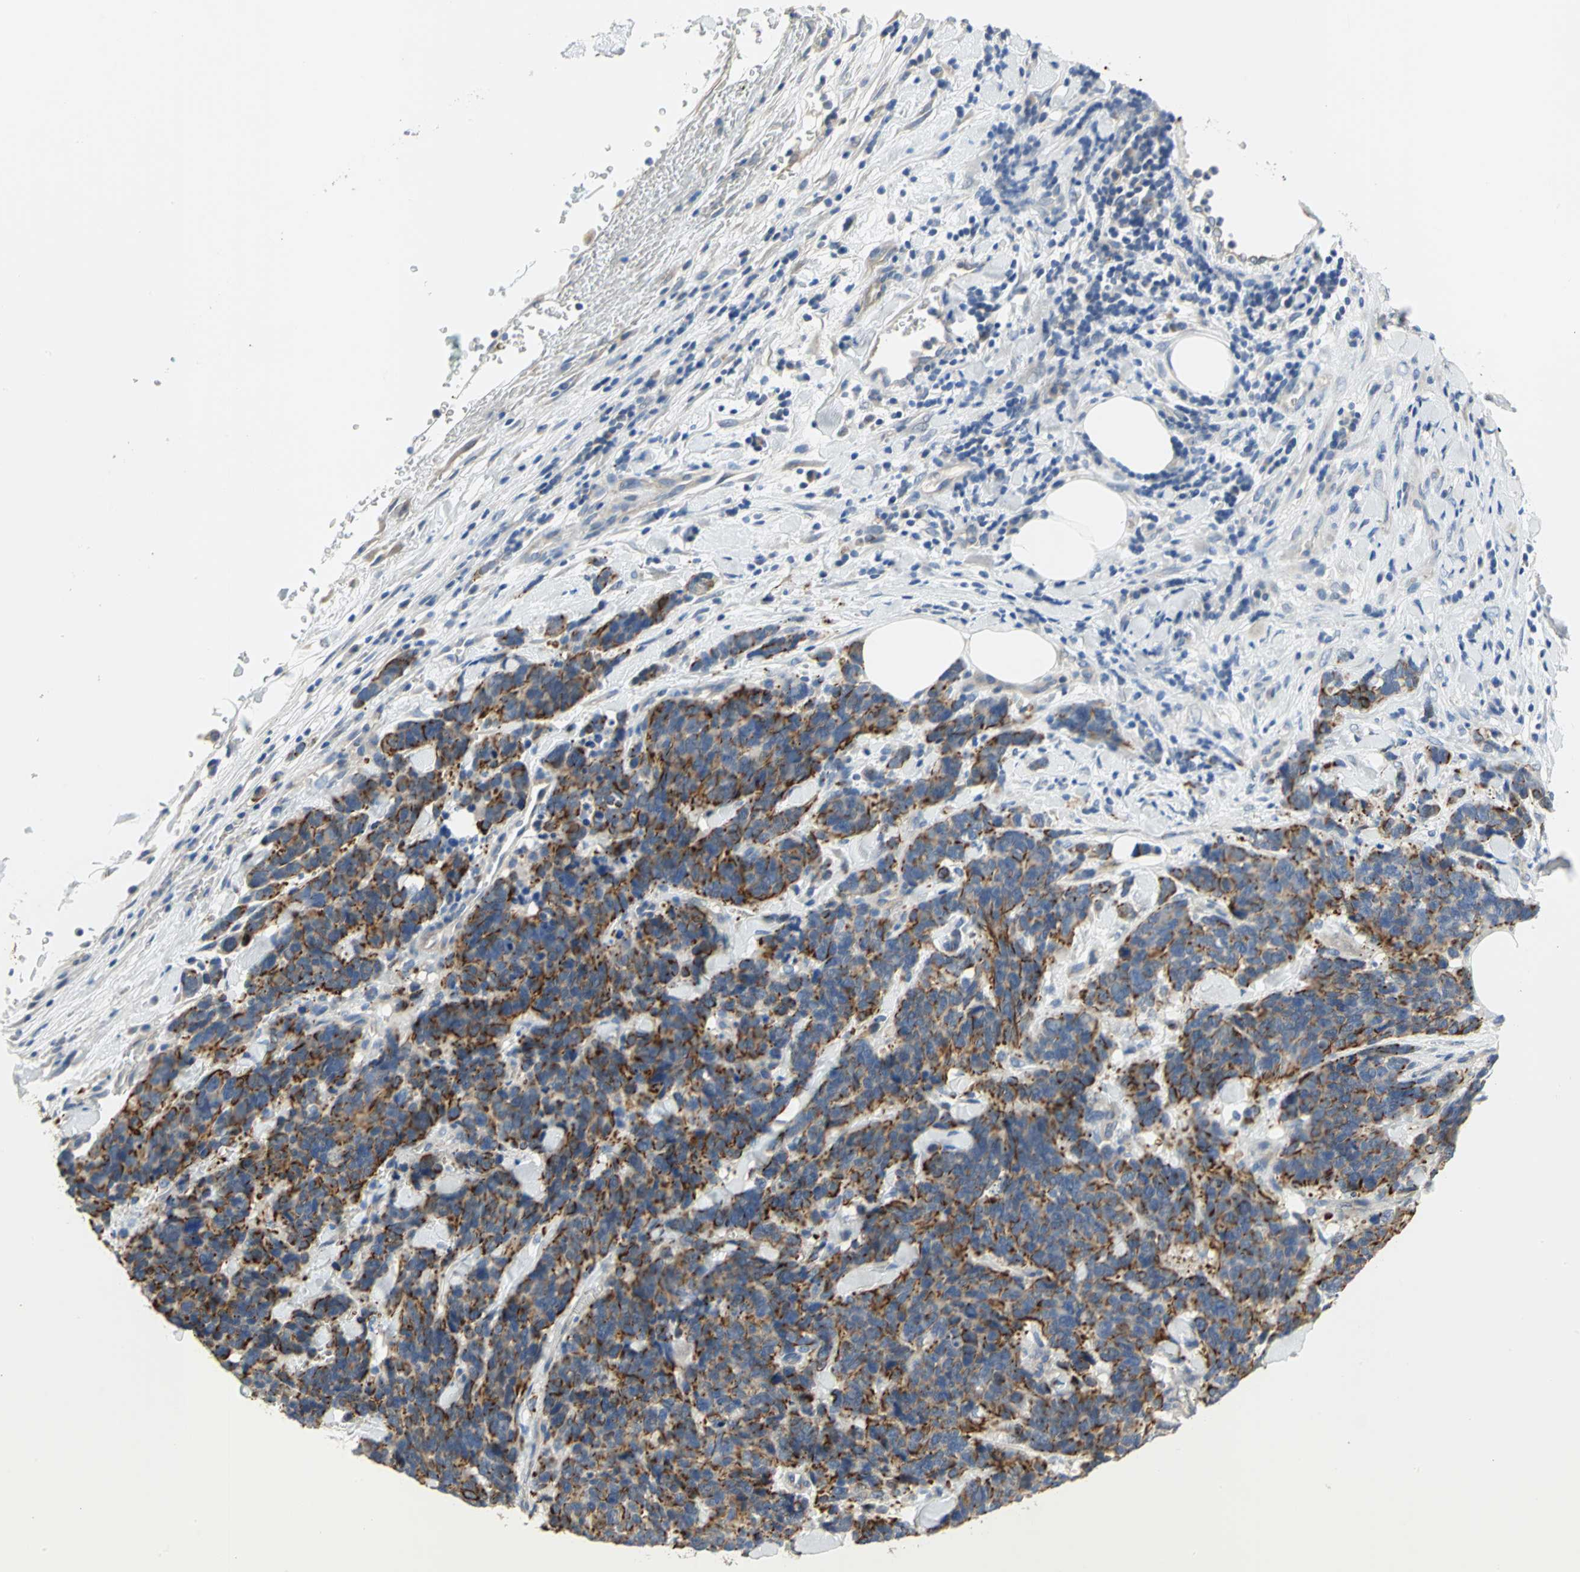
{"staining": {"intensity": "strong", "quantity": "25%-75%", "location": "cytoplasmic/membranous"}, "tissue": "lung cancer", "cell_type": "Tumor cells", "image_type": "cancer", "snomed": [{"axis": "morphology", "description": "Neoplasm, malignant, NOS"}, {"axis": "topography", "description": "Lung"}], "caption": "Lung neoplasm (malignant) was stained to show a protein in brown. There is high levels of strong cytoplasmic/membranous staining in approximately 25%-75% of tumor cells. Ihc stains the protein in brown and the nuclei are stained blue.", "gene": "HTR1F", "patient": {"sex": "female", "age": 58}}